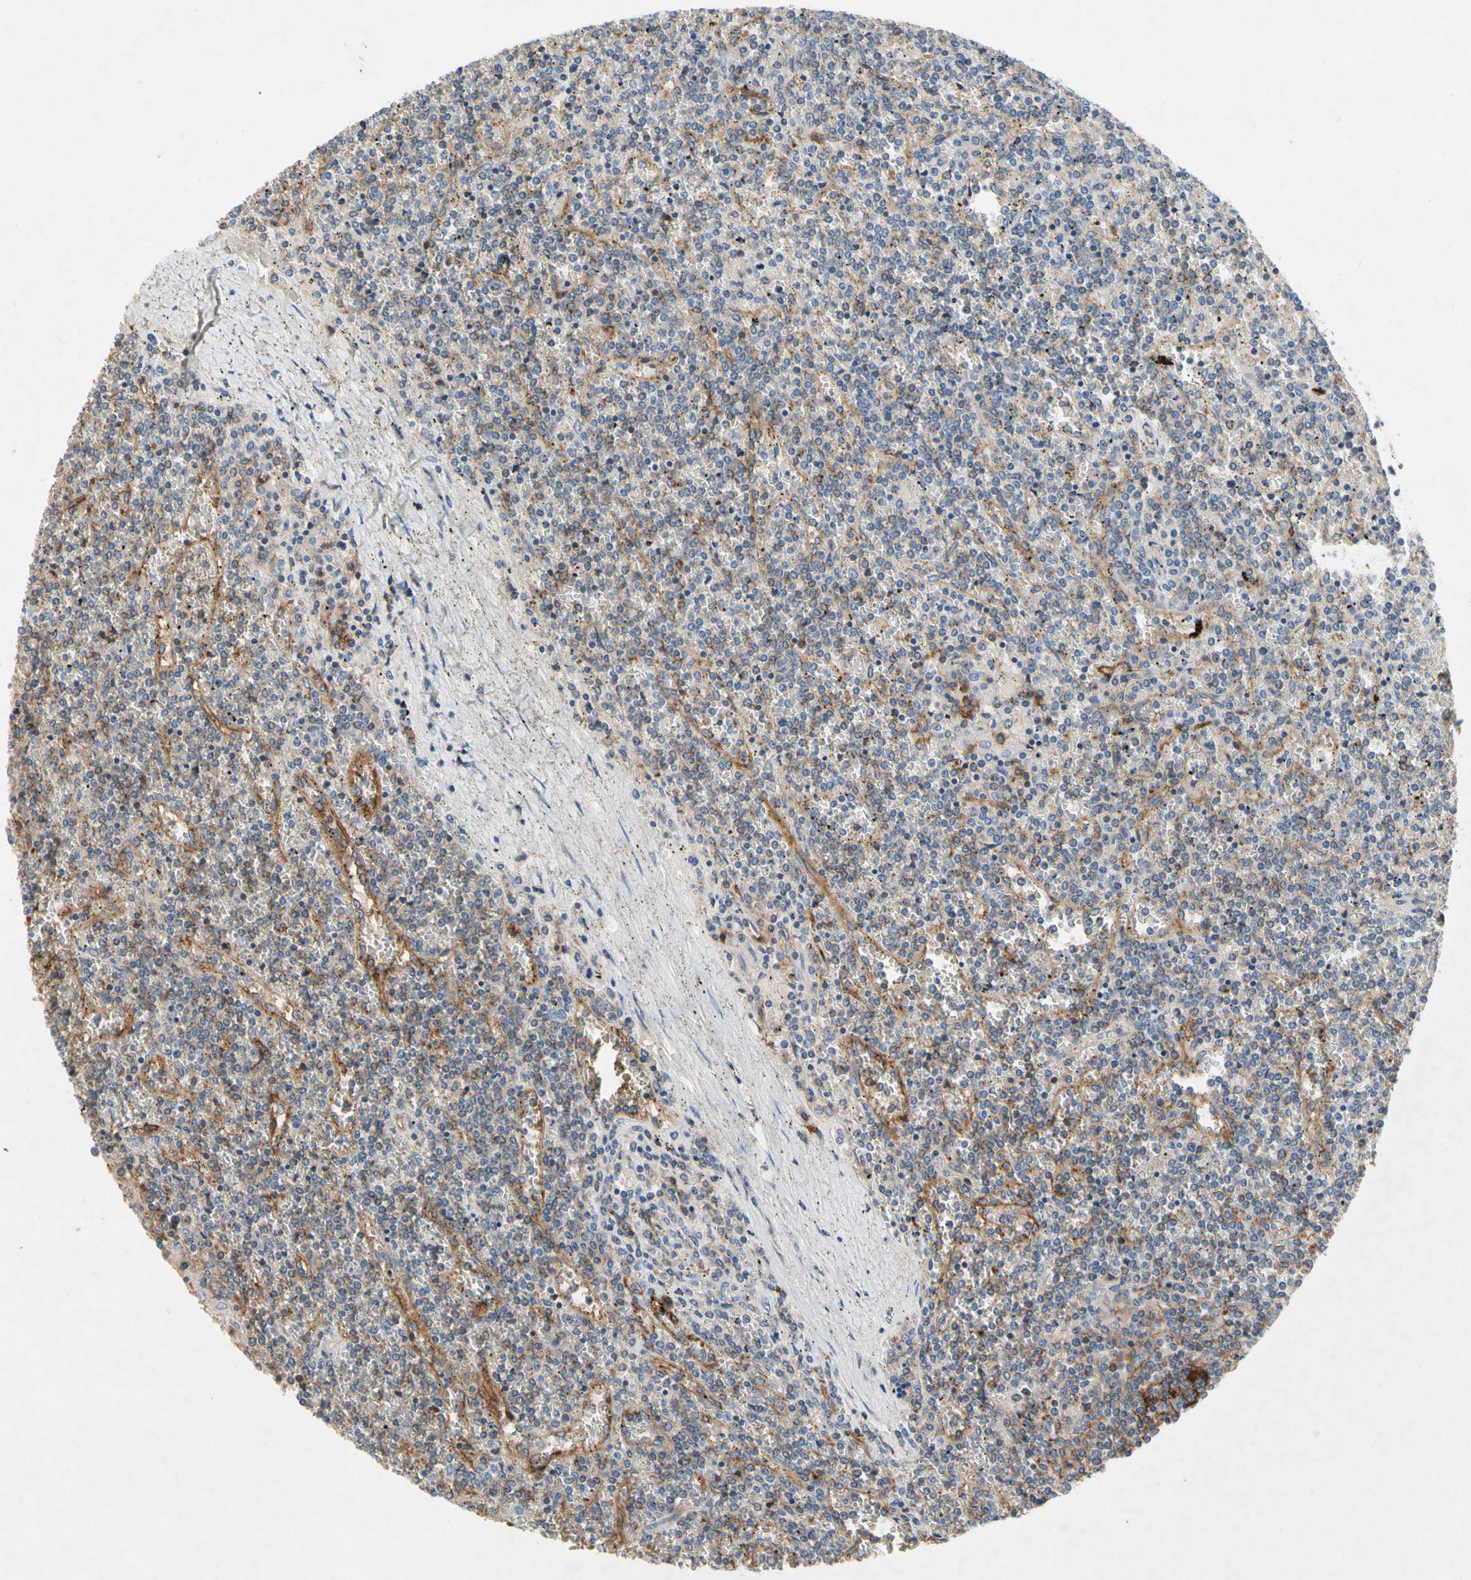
{"staining": {"intensity": "weak", "quantity": "<25%", "location": "cytoplasmic/membranous"}, "tissue": "lymphoma", "cell_type": "Tumor cells", "image_type": "cancer", "snomed": [{"axis": "morphology", "description": "Malignant lymphoma, non-Hodgkin's type, Low grade"}, {"axis": "topography", "description": "Spleen"}], "caption": "Immunohistochemistry of low-grade malignant lymphoma, non-Hodgkin's type shows no staining in tumor cells.", "gene": "NDFIP2", "patient": {"sex": "female", "age": 19}}